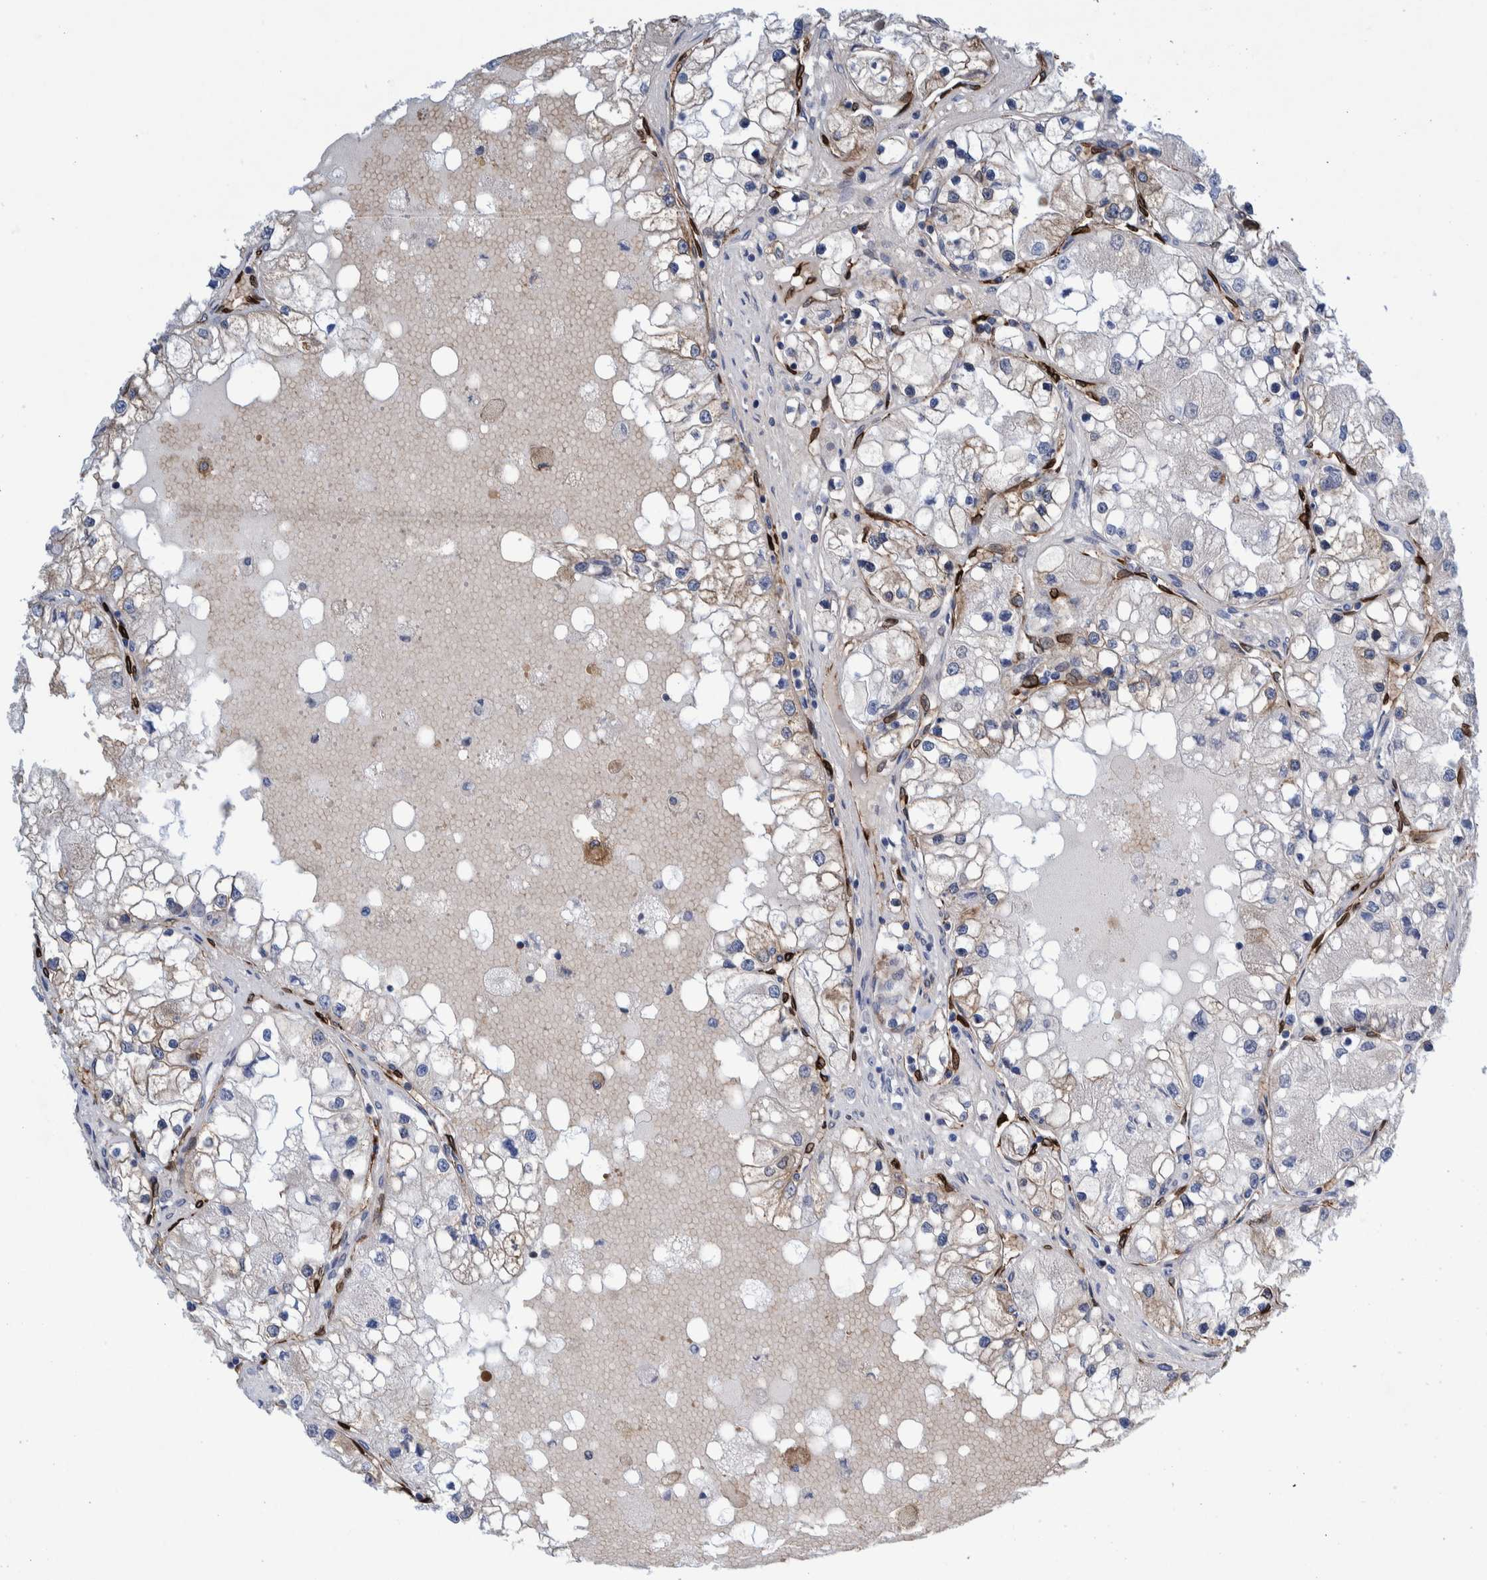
{"staining": {"intensity": "weak", "quantity": "<25%", "location": "cytoplasmic/membranous"}, "tissue": "renal cancer", "cell_type": "Tumor cells", "image_type": "cancer", "snomed": [{"axis": "morphology", "description": "Adenocarcinoma, NOS"}, {"axis": "topography", "description": "Kidney"}], "caption": "A high-resolution image shows IHC staining of renal cancer, which reveals no significant expression in tumor cells.", "gene": "THEM6", "patient": {"sex": "male", "age": 68}}